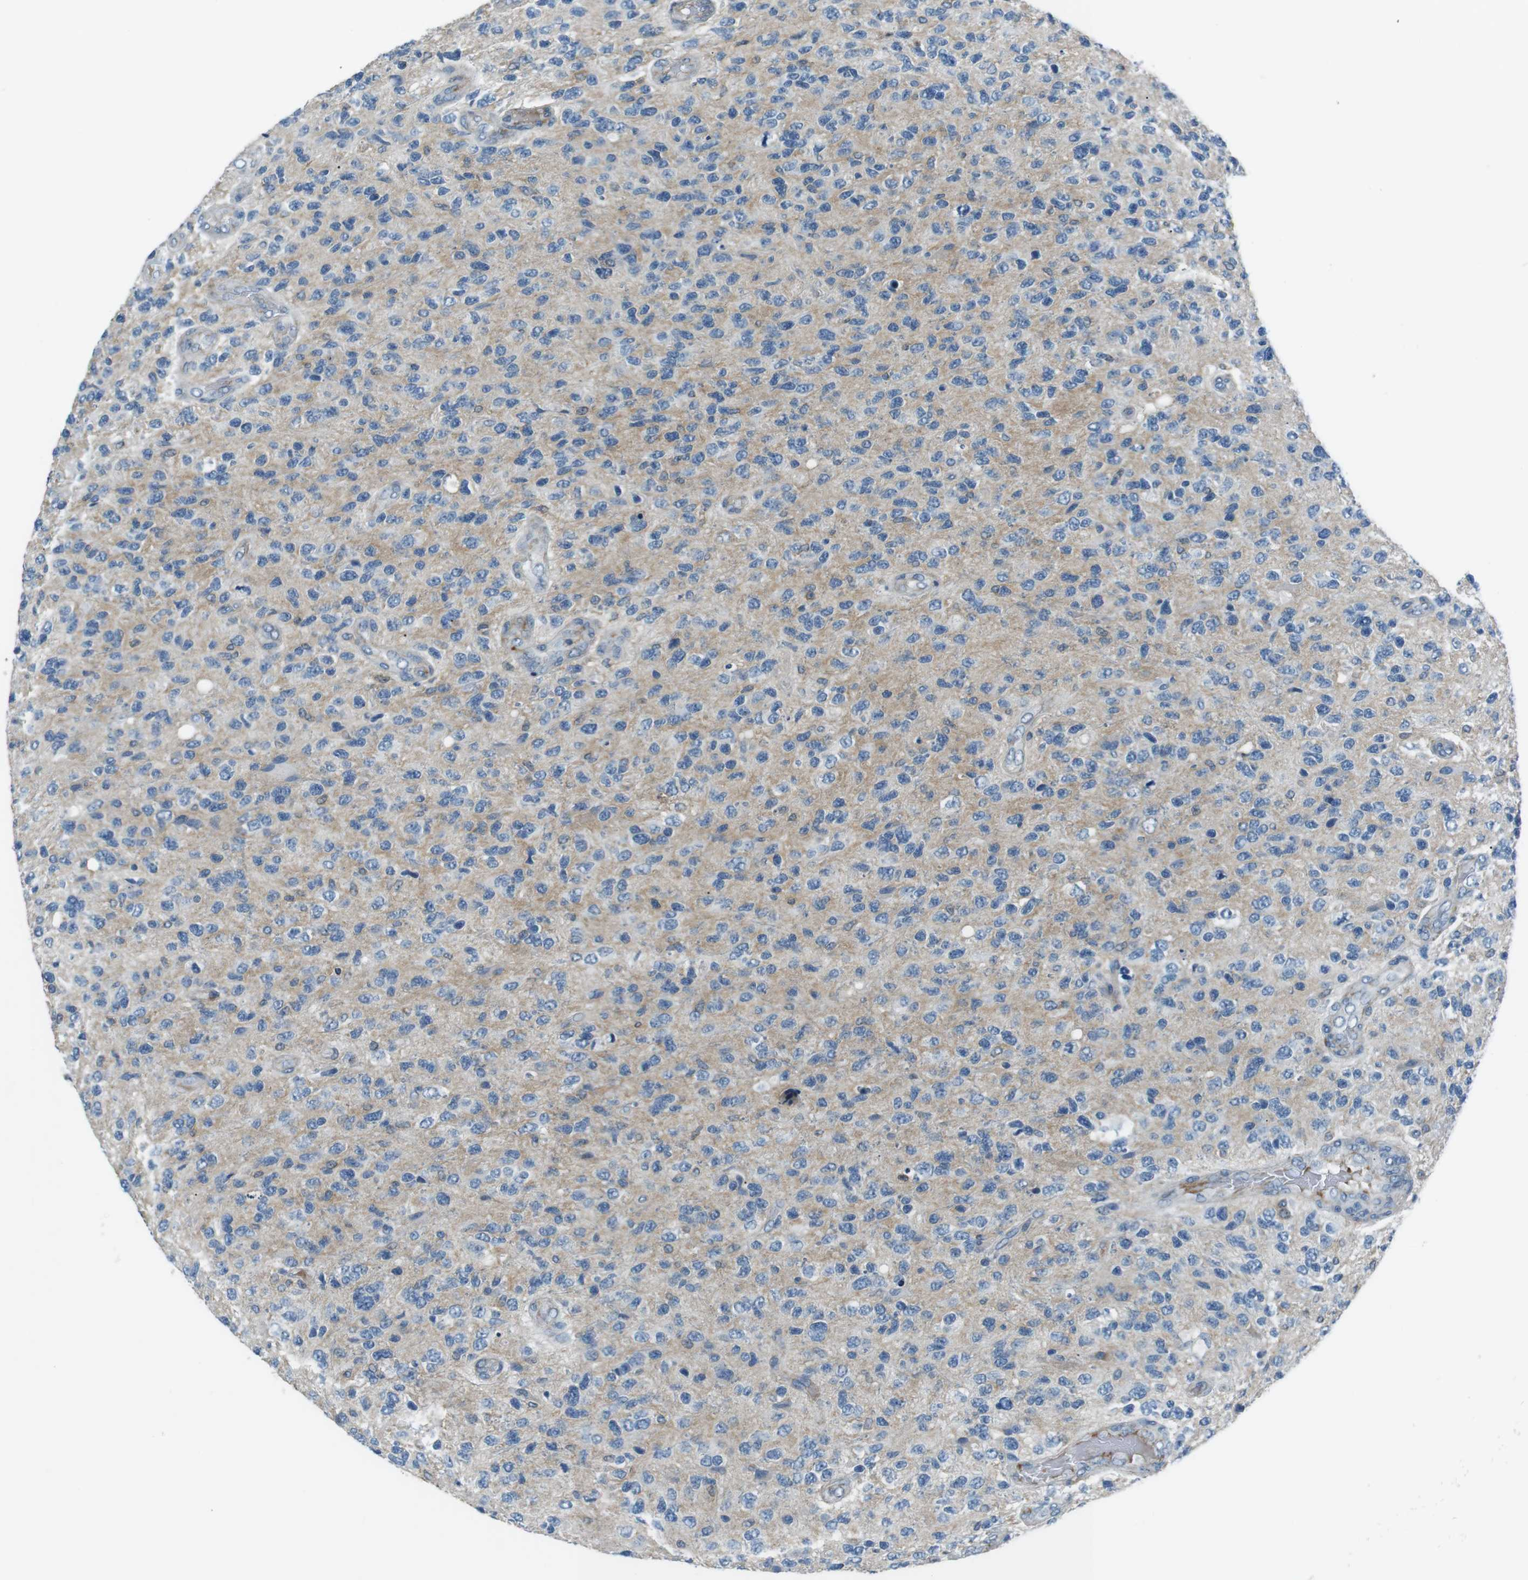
{"staining": {"intensity": "moderate", "quantity": "<25%", "location": "cytoplasmic/membranous"}, "tissue": "glioma", "cell_type": "Tumor cells", "image_type": "cancer", "snomed": [{"axis": "morphology", "description": "Glioma, malignant, High grade"}, {"axis": "topography", "description": "Brain"}], "caption": "A histopathology image showing moderate cytoplasmic/membranous positivity in about <25% of tumor cells in malignant high-grade glioma, as visualized by brown immunohistochemical staining.", "gene": "ARVCF", "patient": {"sex": "female", "age": 58}}